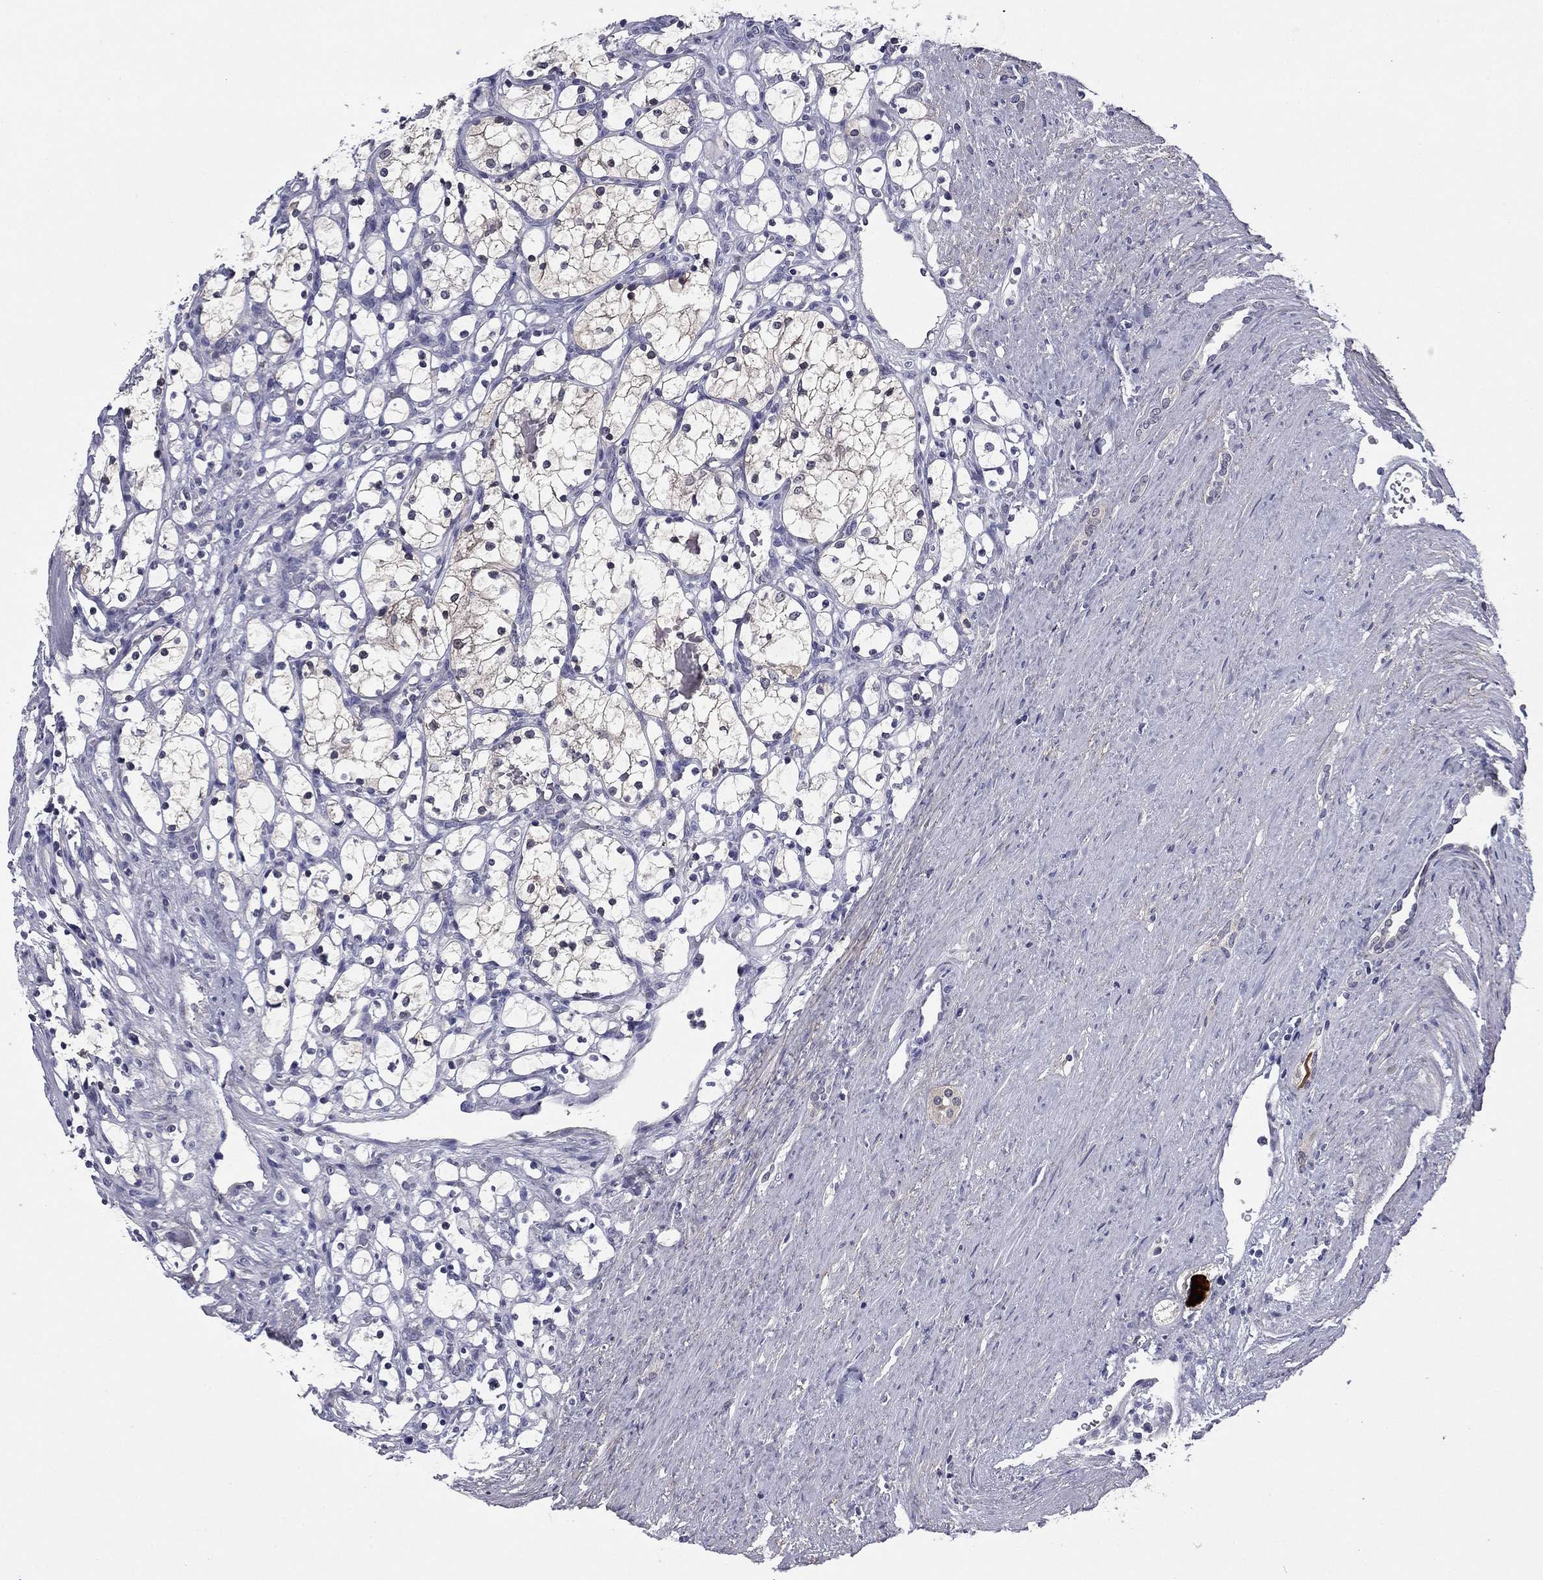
{"staining": {"intensity": "negative", "quantity": "none", "location": "none"}, "tissue": "renal cancer", "cell_type": "Tumor cells", "image_type": "cancer", "snomed": [{"axis": "morphology", "description": "Adenocarcinoma, NOS"}, {"axis": "topography", "description": "Kidney"}], "caption": "An image of adenocarcinoma (renal) stained for a protein displays no brown staining in tumor cells.", "gene": "REXO5", "patient": {"sex": "female", "age": 69}}